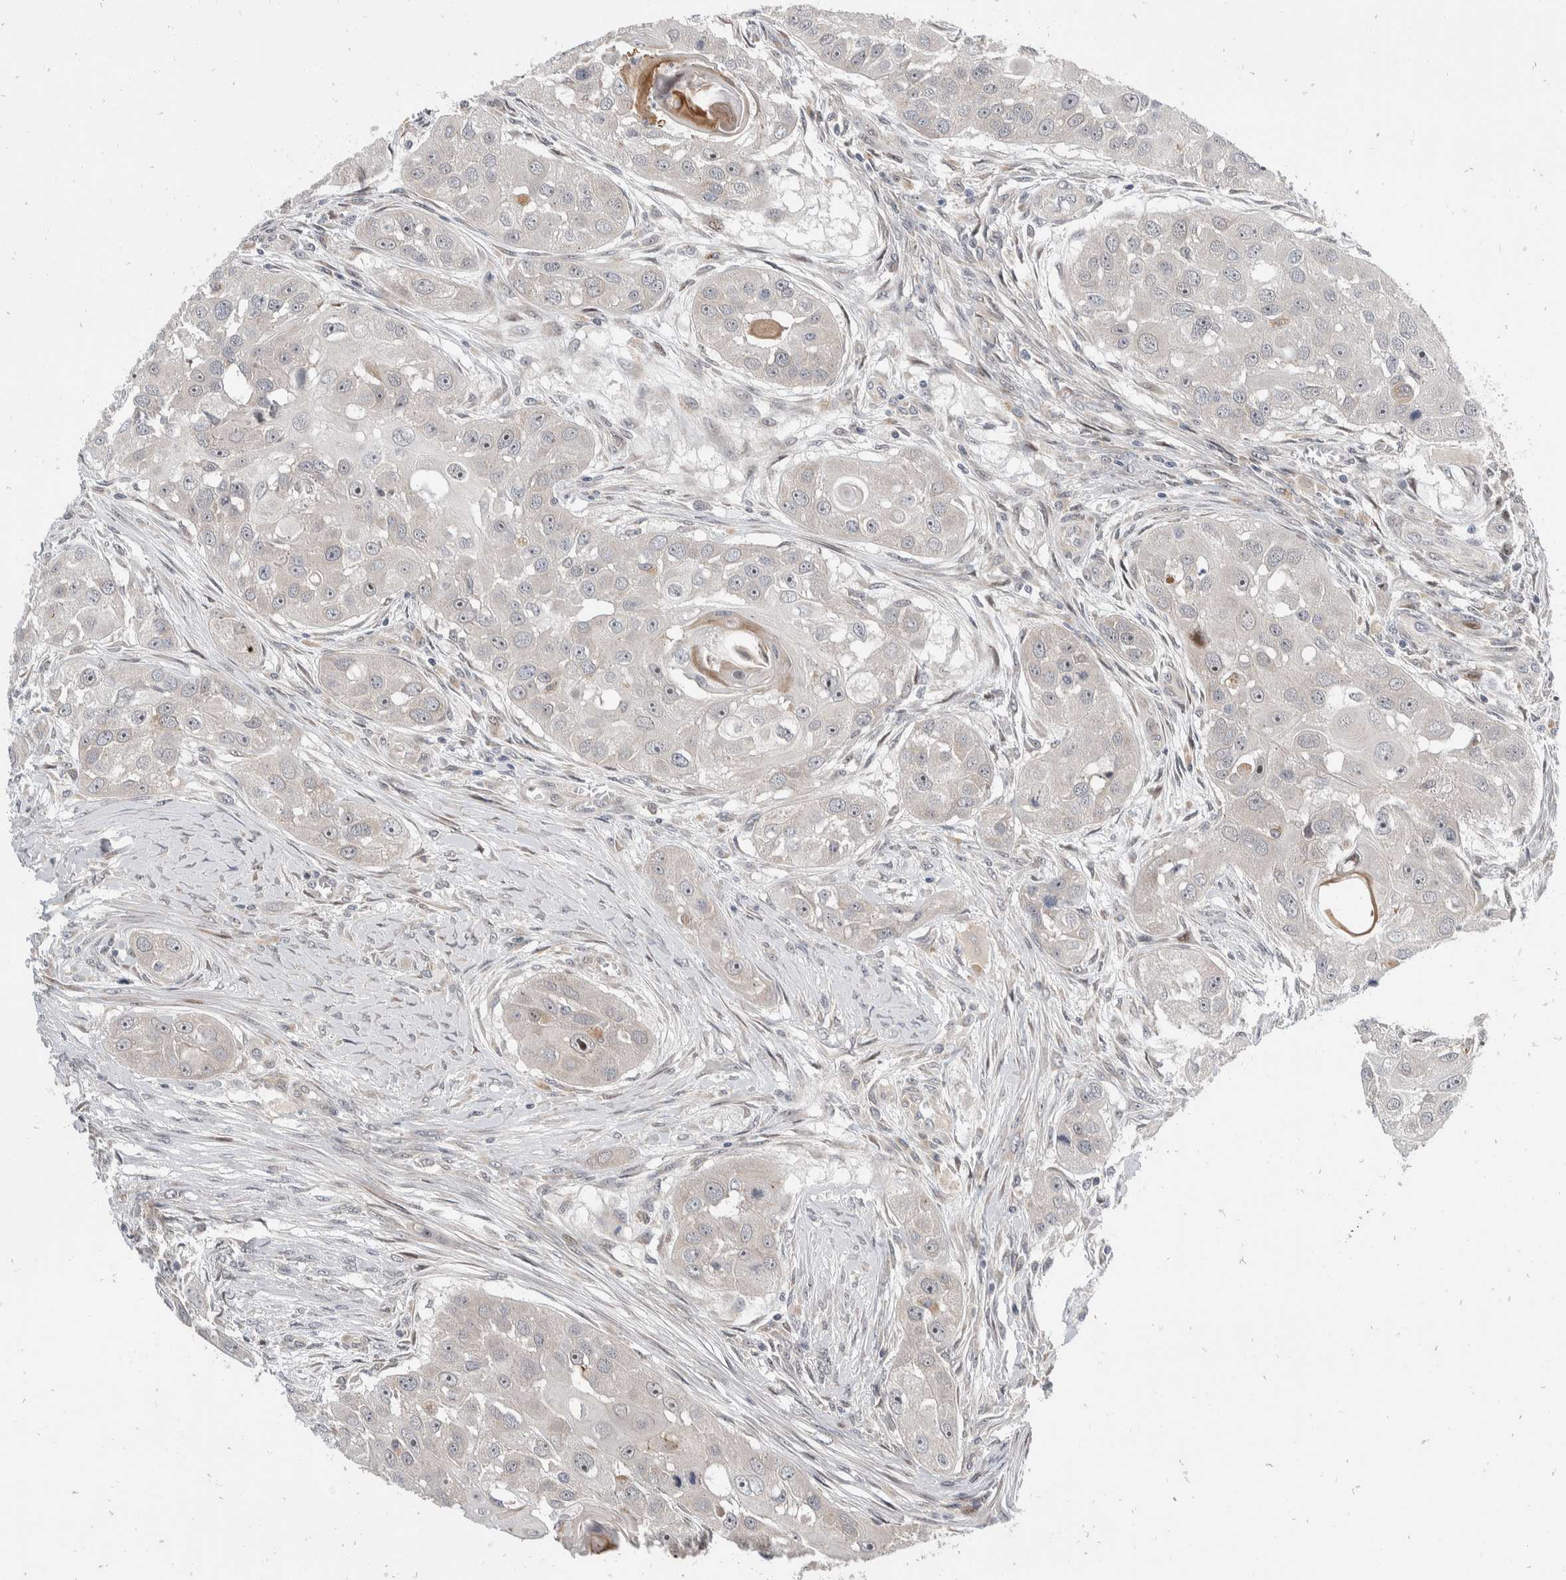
{"staining": {"intensity": "moderate", "quantity": "<25%", "location": "nuclear"}, "tissue": "head and neck cancer", "cell_type": "Tumor cells", "image_type": "cancer", "snomed": [{"axis": "morphology", "description": "Normal tissue, NOS"}, {"axis": "morphology", "description": "Squamous cell carcinoma, NOS"}, {"axis": "topography", "description": "Skeletal muscle"}, {"axis": "topography", "description": "Head-Neck"}], "caption": "A brown stain labels moderate nuclear positivity of a protein in human head and neck cancer tumor cells. (DAB IHC with brightfield microscopy, high magnification).", "gene": "ZNF703", "patient": {"sex": "male", "age": 51}}